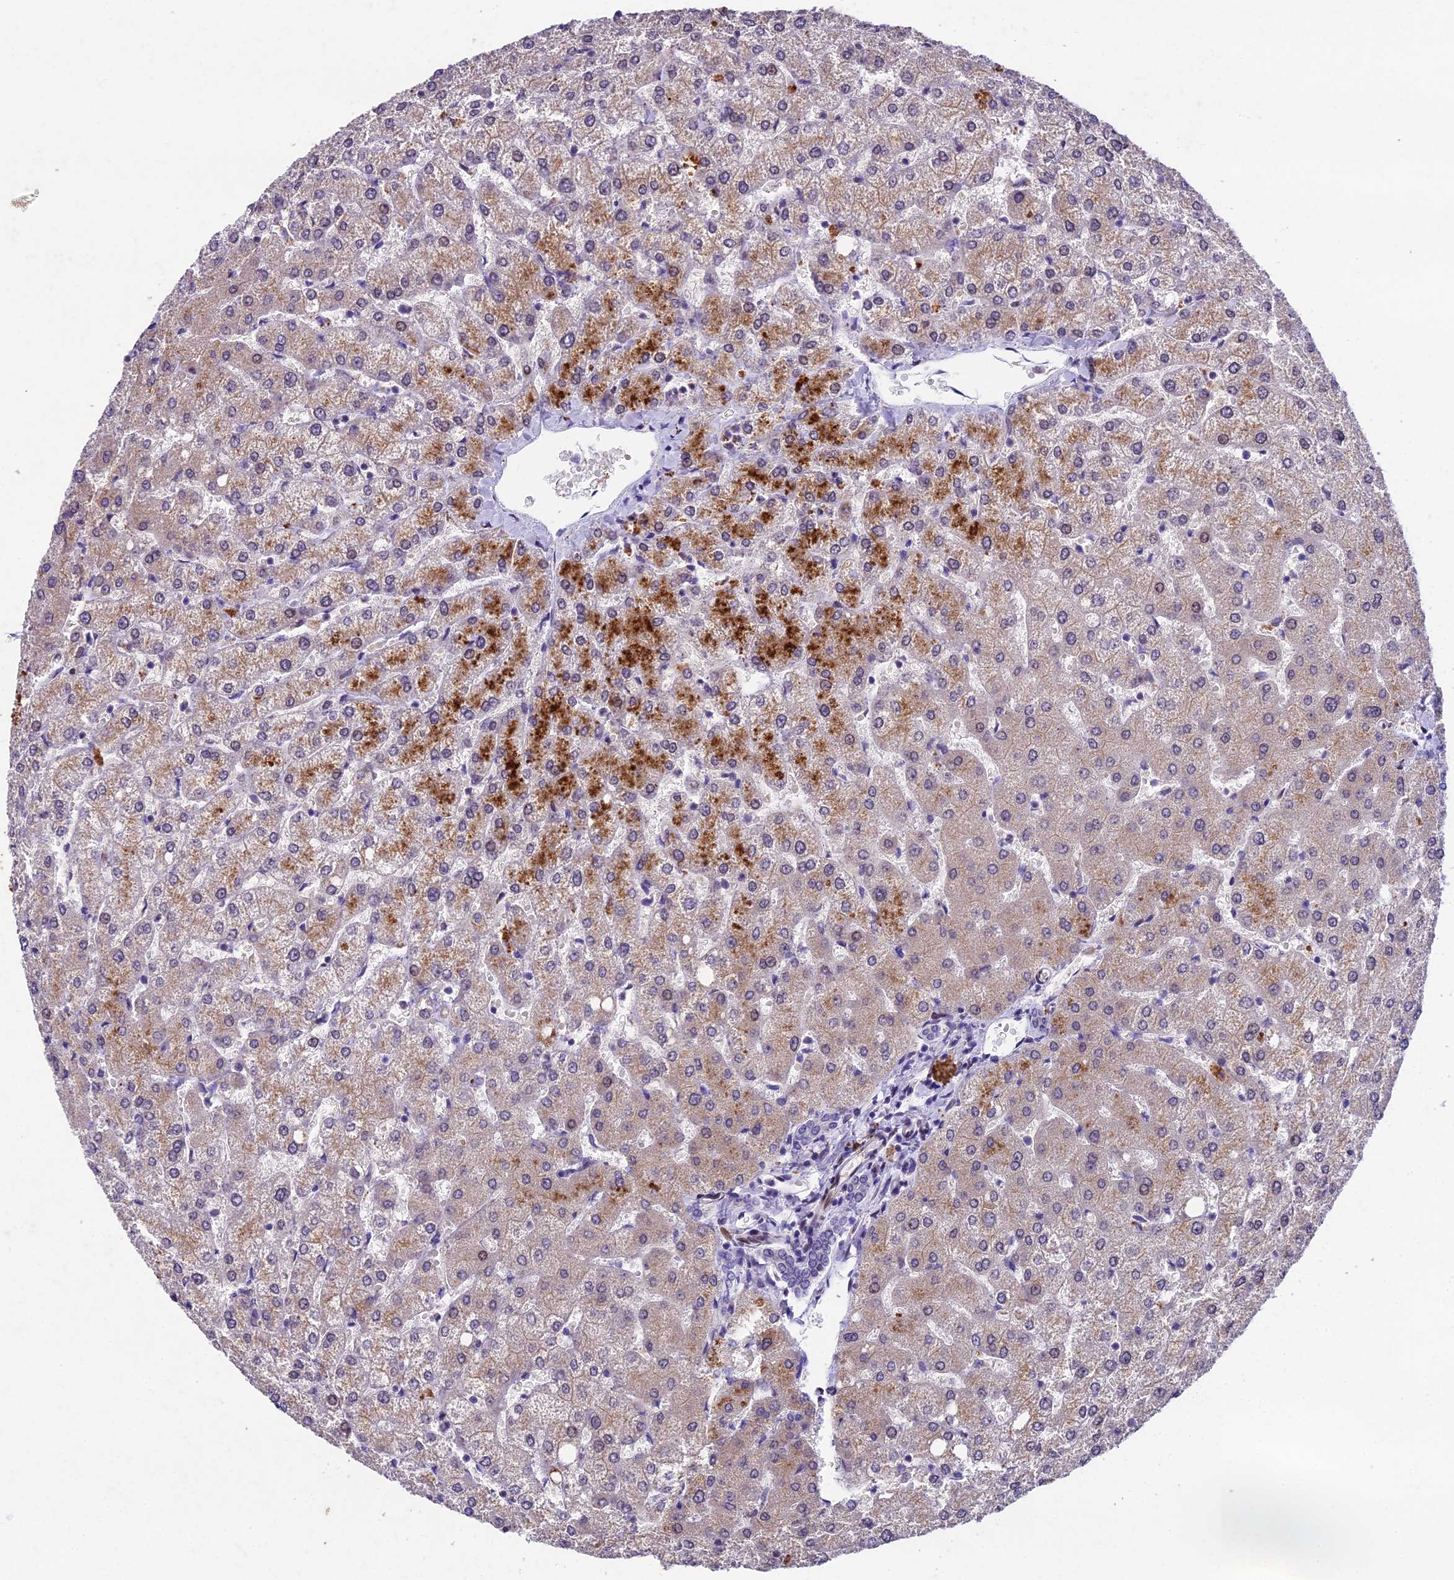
{"staining": {"intensity": "negative", "quantity": "none", "location": "none"}, "tissue": "liver", "cell_type": "Cholangiocytes", "image_type": "normal", "snomed": [{"axis": "morphology", "description": "Normal tissue, NOS"}, {"axis": "topography", "description": "Liver"}], "caption": "IHC histopathology image of unremarkable liver stained for a protein (brown), which shows no expression in cholangiocytes.", "gene": "IFT140", "patient": {"sex": "female", "age": 54}}